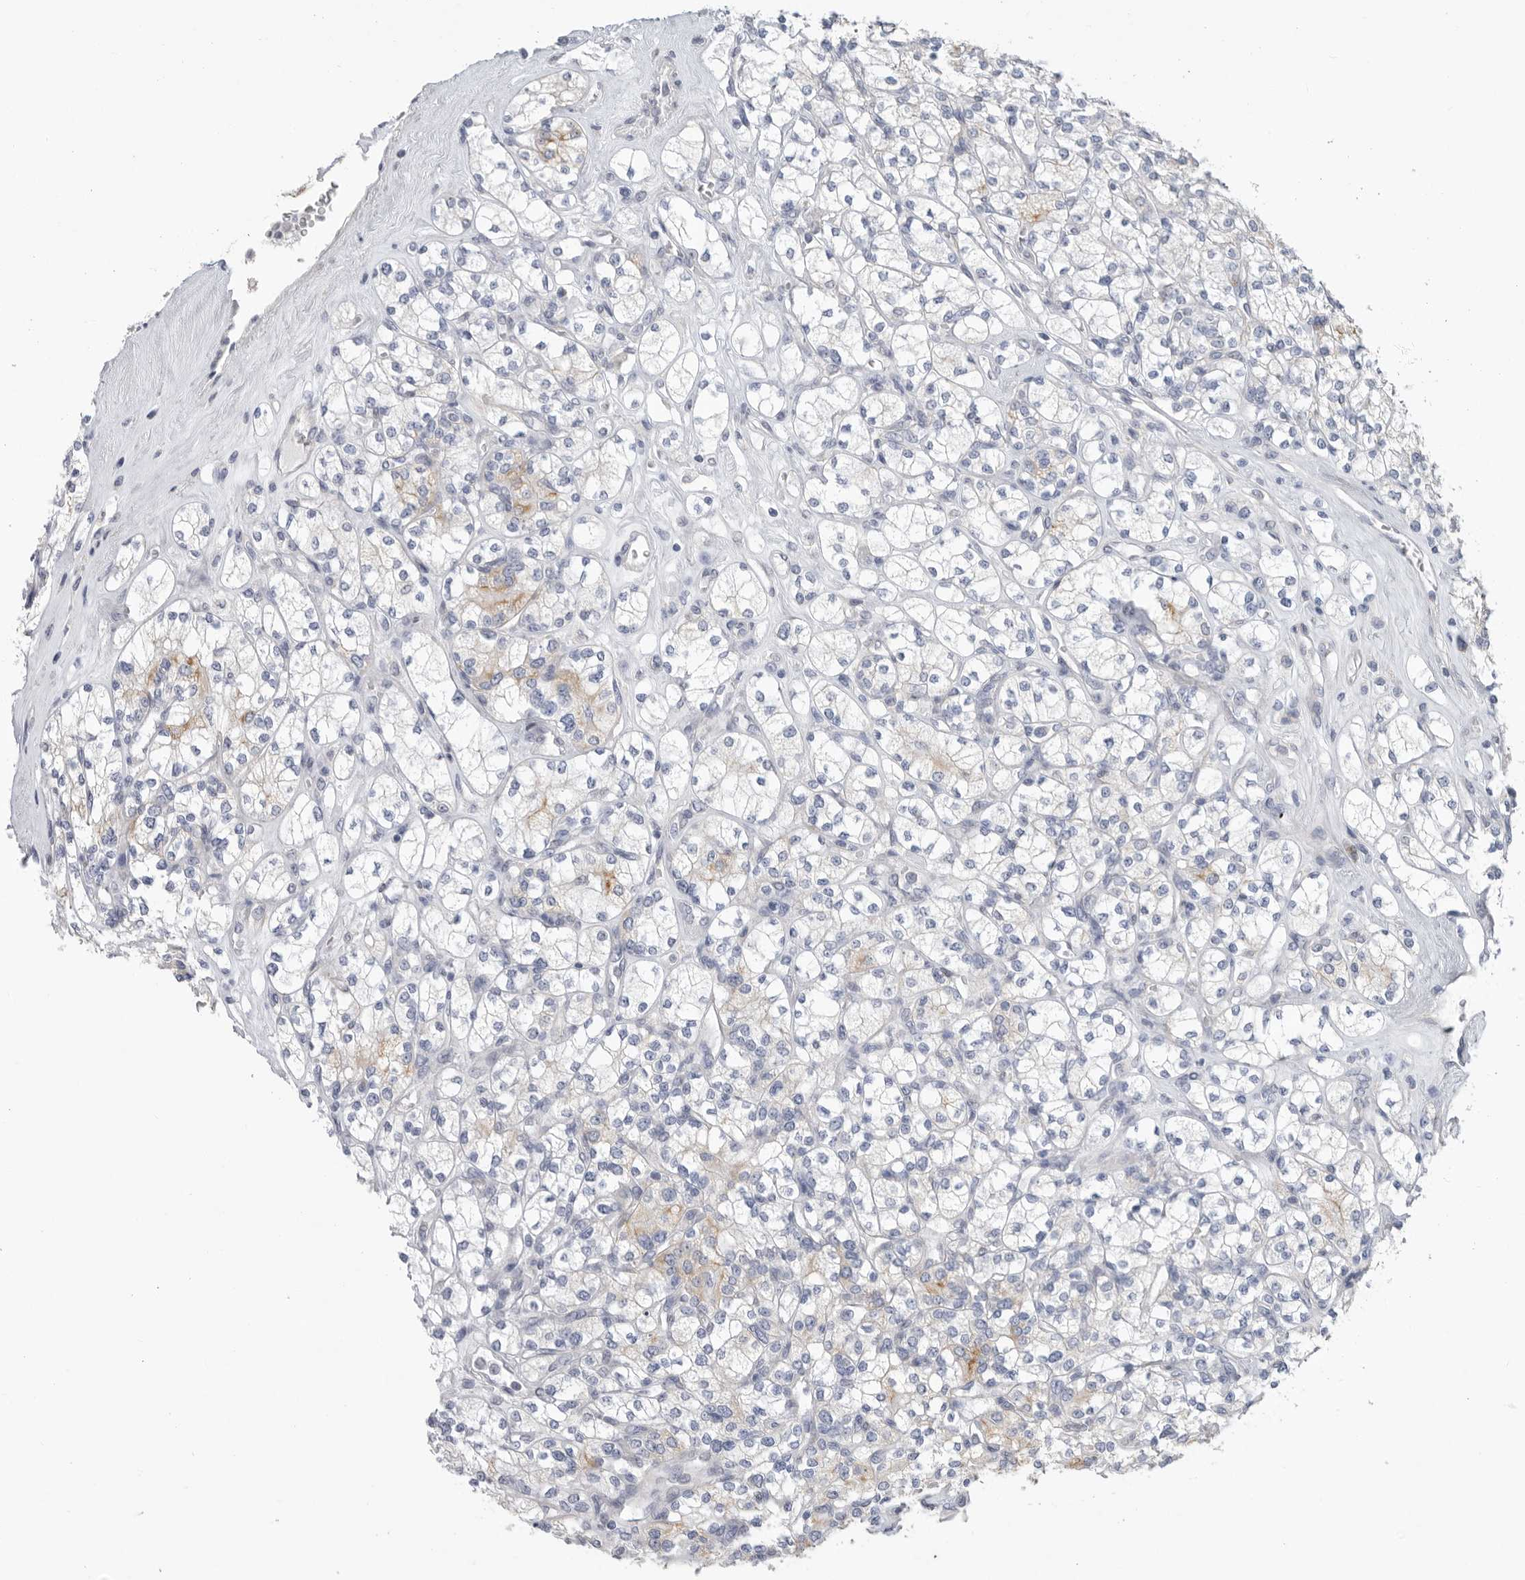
{"staining": {"intensity": "moderate", "quantity": "<25%", "location": "cytoplasmic/membranous"}, "tissue": "renal cancer", "cell_type": "Tumor cells", "image_type": "cancer", "snomed": [{"axis": "morphology", "description": "Adenocarcinoma, NOS"}, {"axis": "topography", "description": "Kidney"}], "caption": "A brown stain highlights moderate cytoplasmic/membranous staining of a protein in human renal cancer (adenocarcinoma) tumor cells. The staining was performed using DAB, with brown indicating positive protein expression. Nuclei are stained blue with hematoxylin.", "gene": "MTFR1L", "patient": {"sex": "male", "age": 77}}